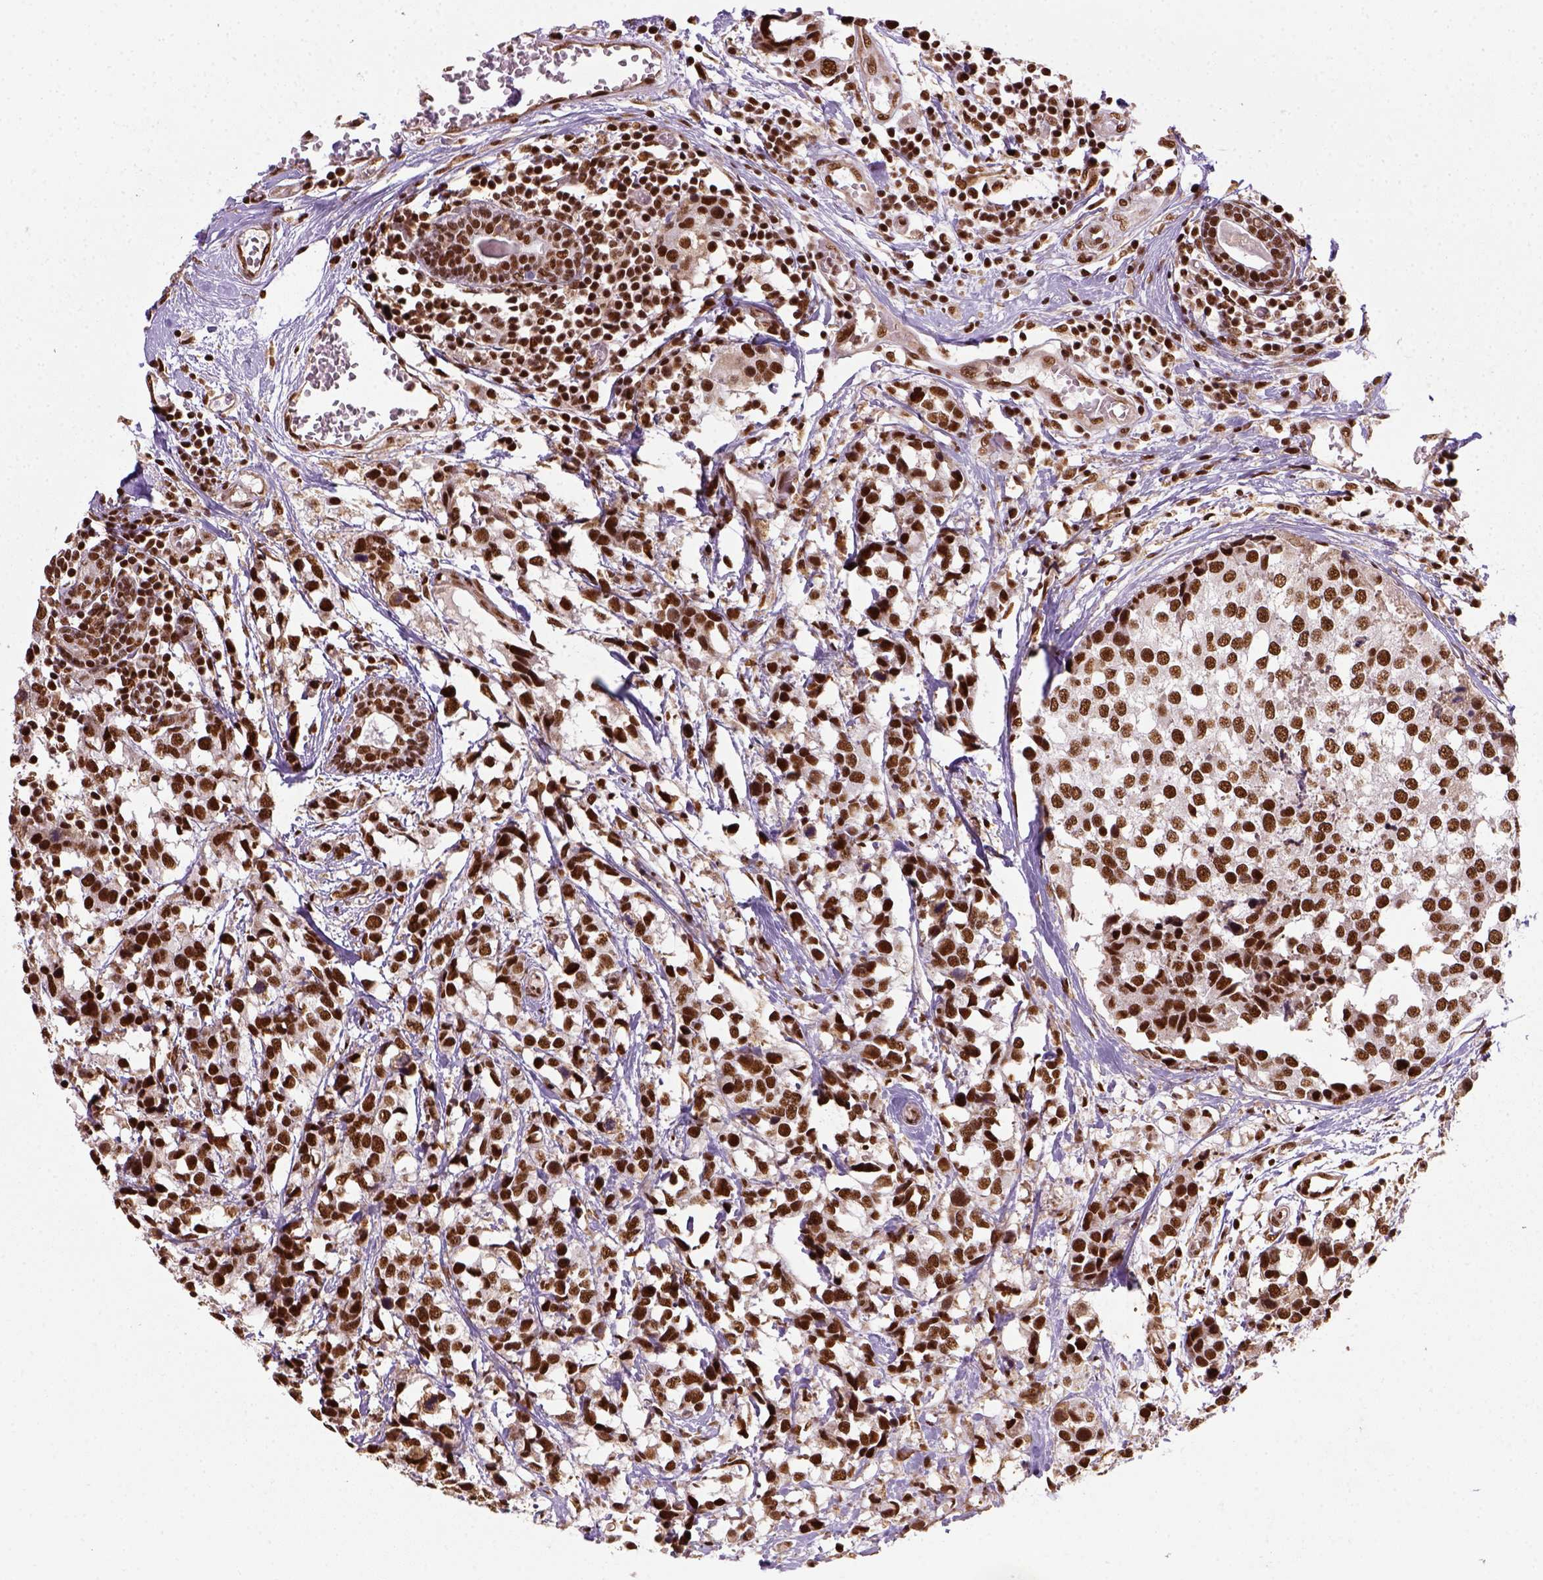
{"staining": {"intensity": "strong", "quantity": ">75%", "location": "nuclear"}, "tissue": "breast cancer", "cell_type": "Tumor cells", "image_type": "cancer", "snomed": [{"axis": "morphology", "description": "Lobular carcinoma"}, {"axis": "topography", "description": "Breast"}], "caption": "Breast cancer (lobular carcinoma) stained with immunohistochemistry (IHC) demonstrates strong nuclear positivity in about >75% of tumor cells.", "gene": "CCAR1", "patient": {"sex": "female", "age": 59}}